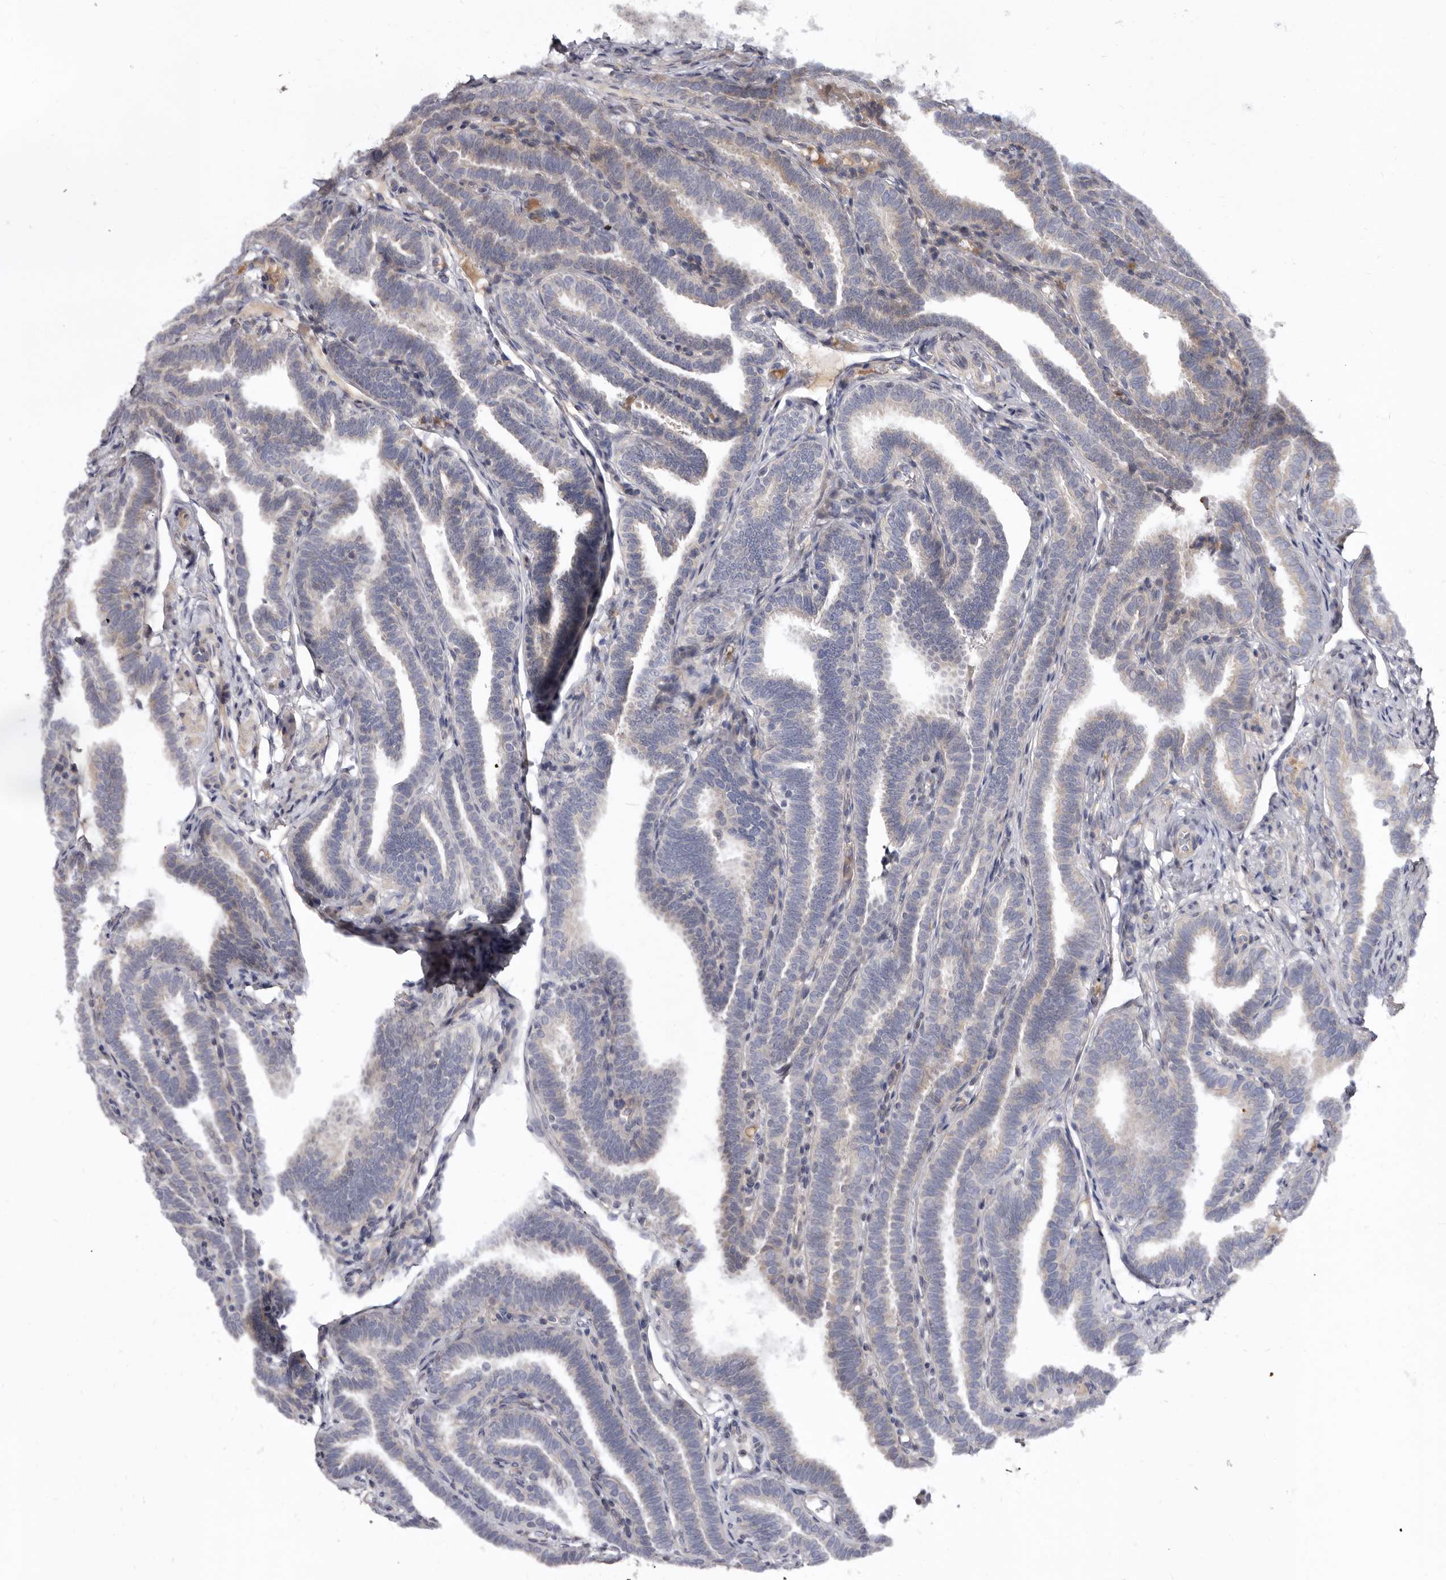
{"staining": {"intensity": "weak", "quantity": "<25%", "location": "cytoplasmic/membranous"}, "tissue": "fallopian tube", "cell_type": "Glandular cells", "image_type": "normal", "snomed": [{"axis": "morphology", "description": "Normal tissue, NOS"}, {"axis": "topography", "description": "Fallopian tube"}], "caption": "A micrograph of human fallopian tube is negative for staining in glandular cells. Brightfield microscopy of immunohistochemistry (IHC) stained with DAB (brown) and hematoxylin (blue), captured at high magnification.", "gene": "ASIC5", "patient": {"sex": "female", "age": 39}}